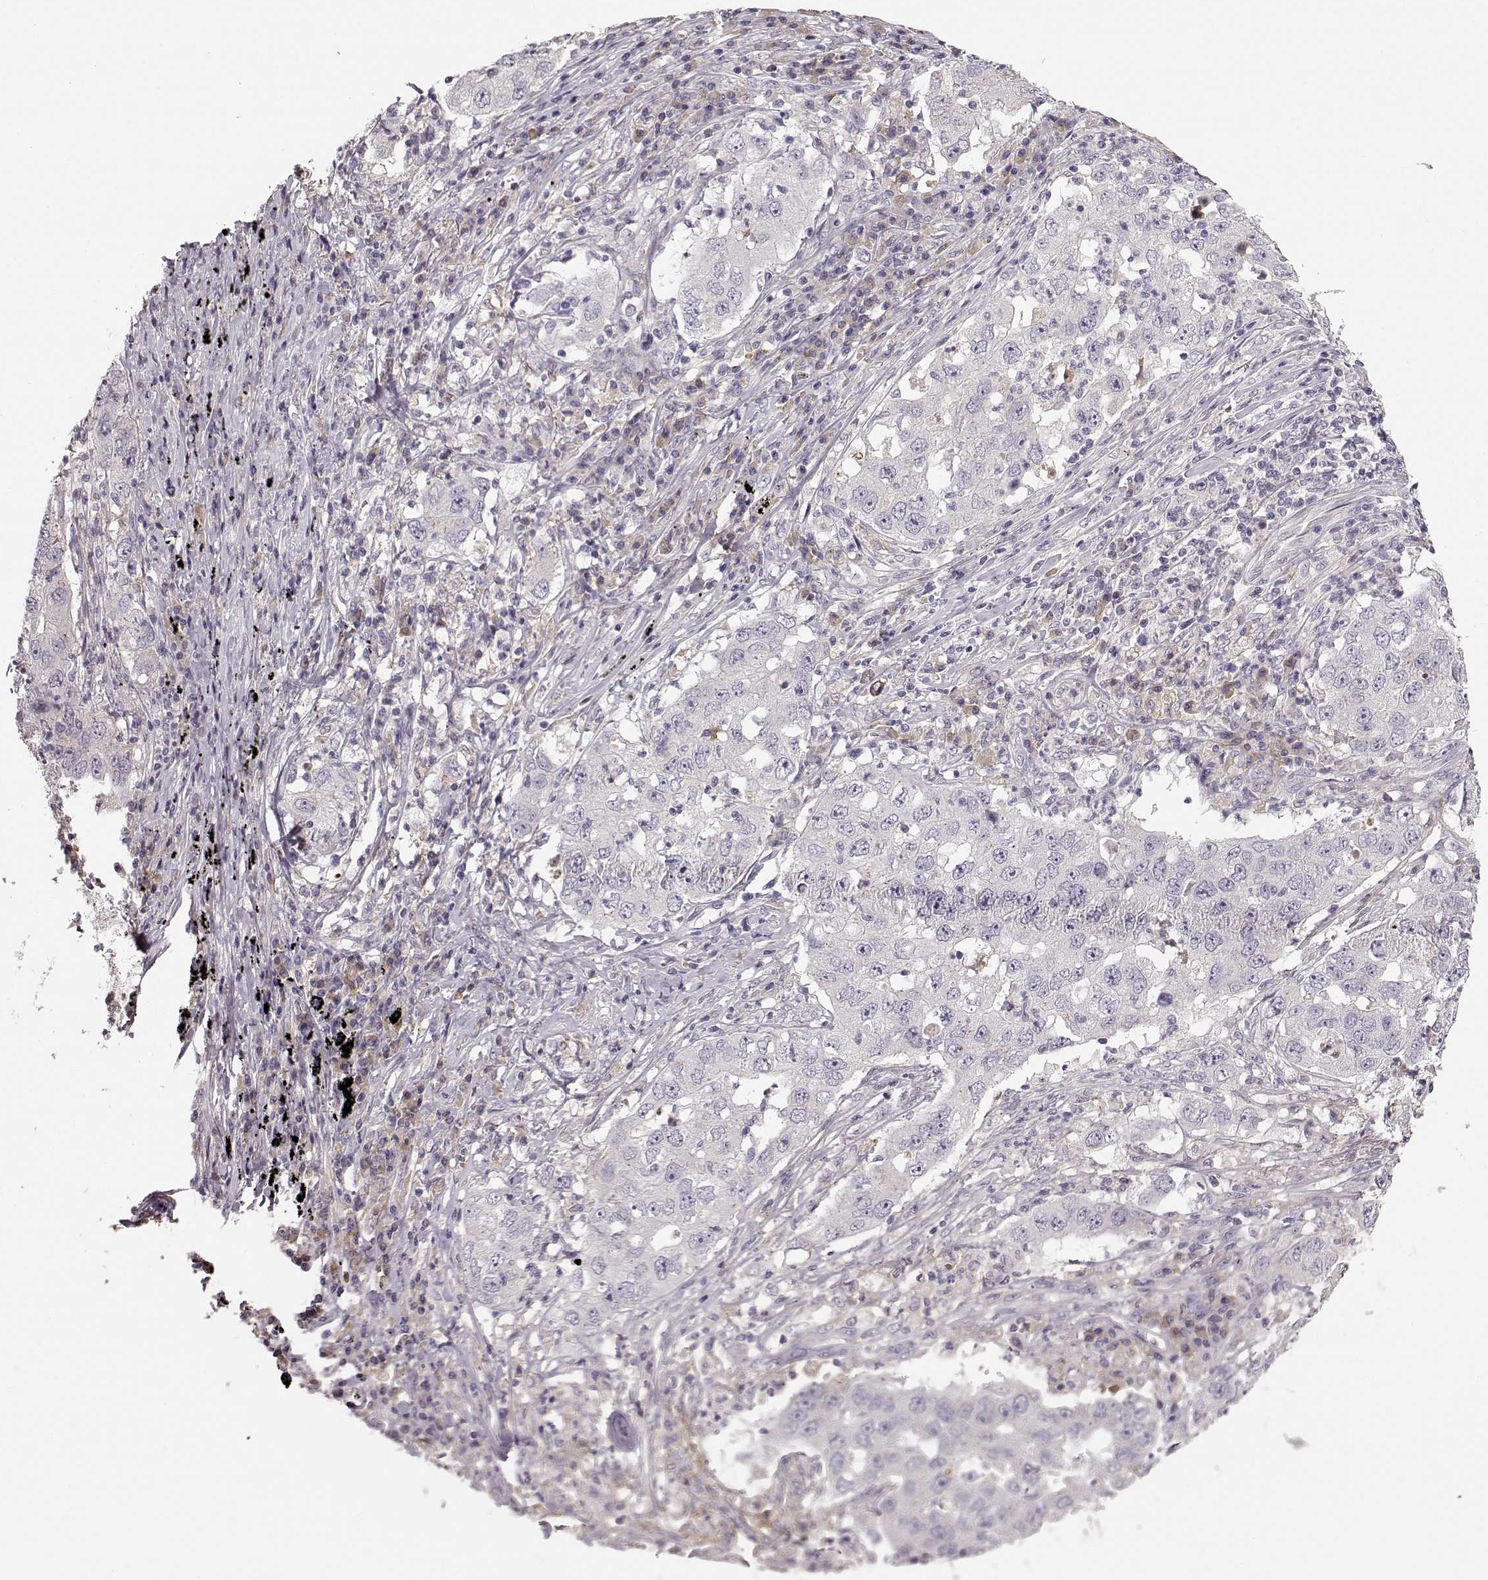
{"staining": {"intensity": "negative", "quantity": "none", "location": "none"}, "tissue": "lung cancer", "cell_type": "Tumor cells", "image_type": "cancer", "snomed": [{"axis": "morphology", "description": "Adenocarcinoma, NOS"}, {"axis": "topography", "description": "Lung"}], "caption": "The histopathology image shows no staining of tumor cells in lung cancer.", "gene": "YJEFN3", "patient": {"sex": "male", "age": 73}}